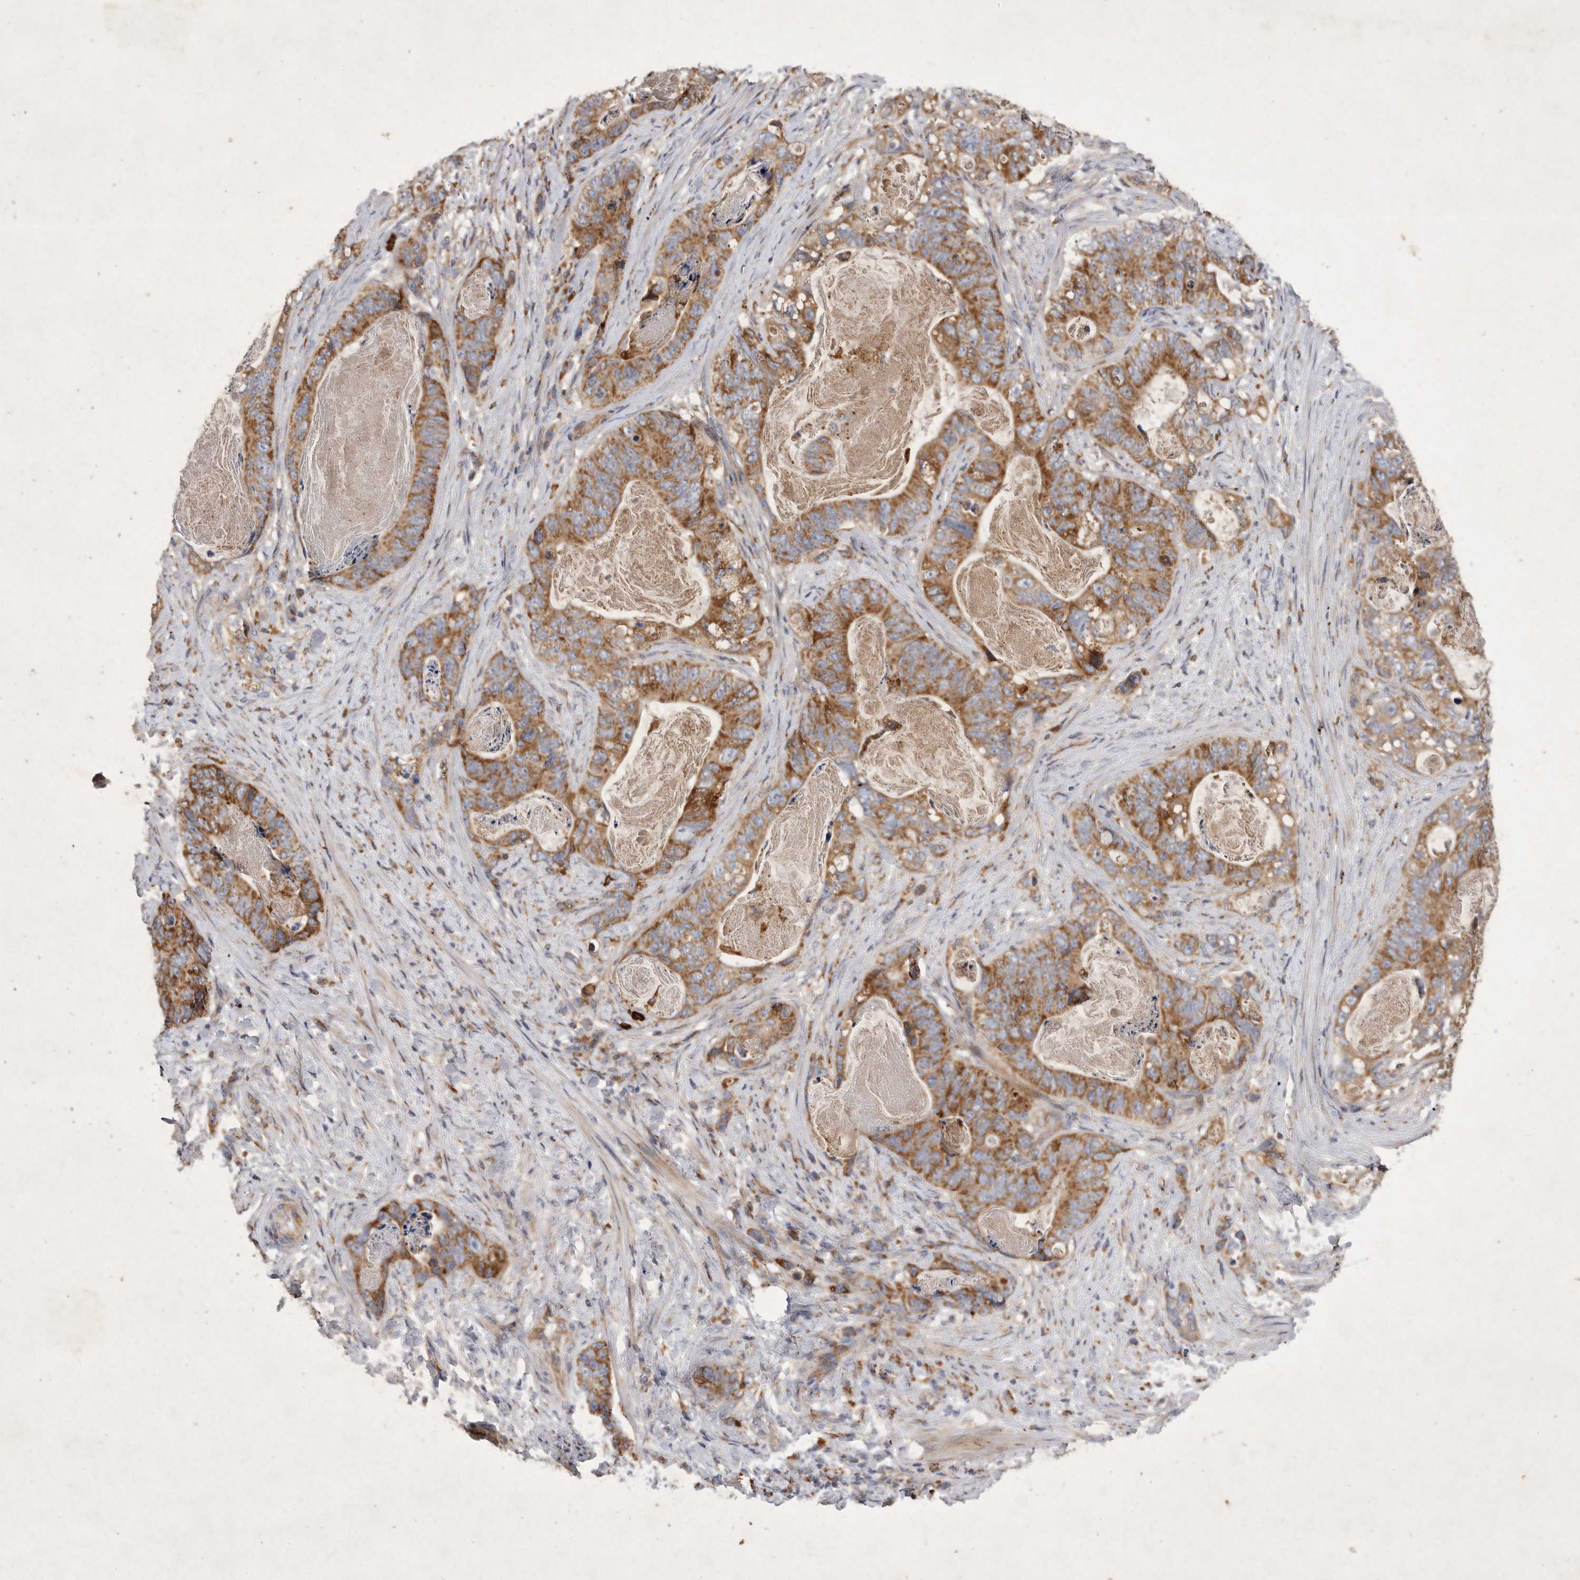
{"staining": {"intensity": "moderate", "quantity": ">75%", "location": "cytoplasmic/membranous"}, "tissue": "stomach cancer", "cell_type": "Tumor cells", "image_type": "cancer", "snomed": [{"axis": "morphology", "description": "Normal tissue, NOS"}, {"axis": "morphology", "description": "Adenocarcinoma, NOS"}, {"axis": "topography", "description": "Stomach"}], "caption": "Immunohistochemistry (IHC) of stomach cancer reveals medium levels of moderate cytoplasmic/membranous staining in approximately >75% of tumor cells.", "gene": "MRPL41", "patient": {"sex": "female", "age": 89}}